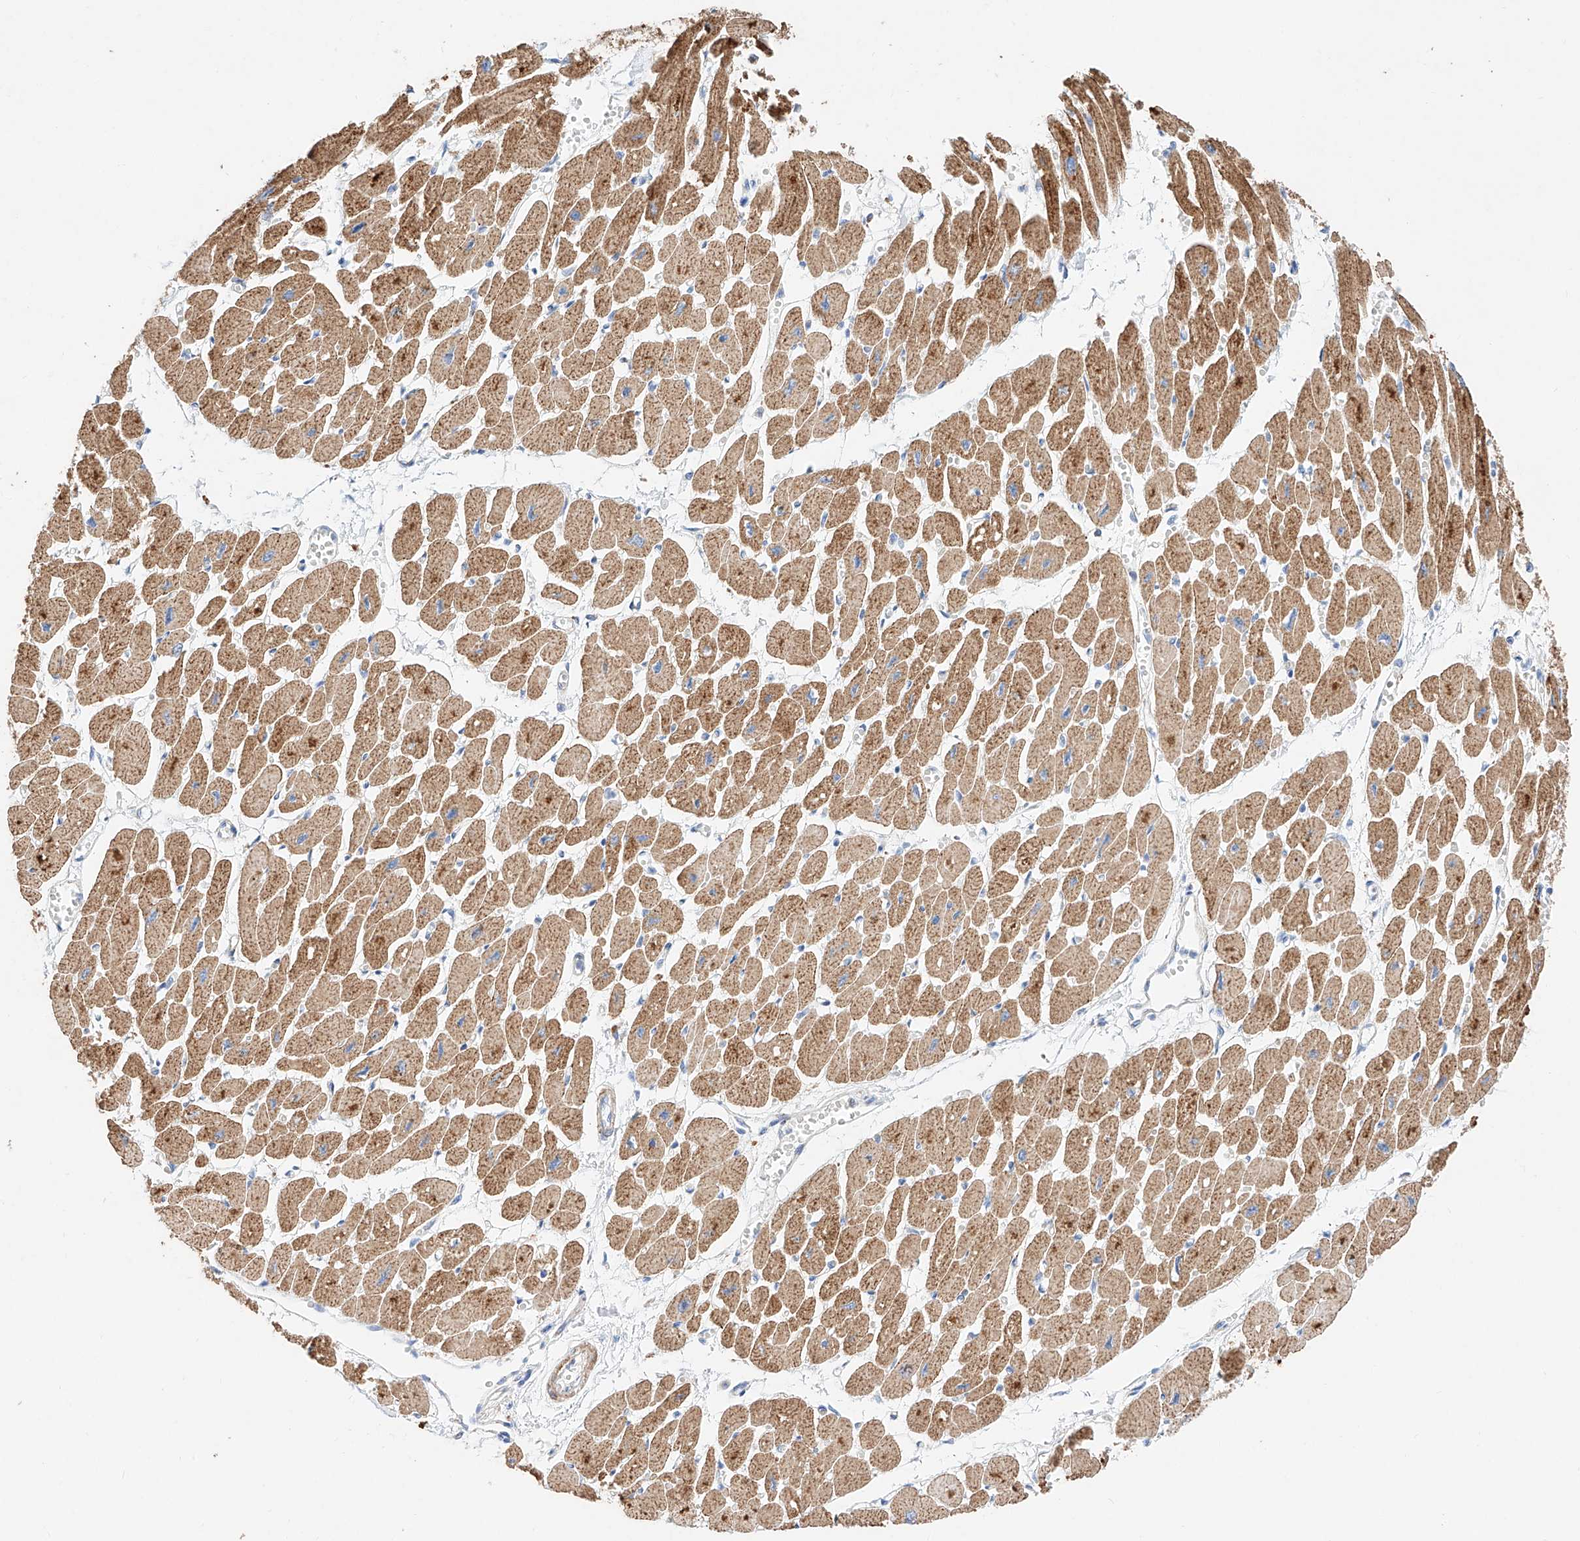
{"staining": {"intensity": "moderate", "quantity": ">75%", "location": "cytoplasmic/membranous"}, "tissue": "heart muscle", "cell_type": "Cardiomyocytes", "image_type": "normal", "snomed": [{"axis": "morphology", "description": "Normal tissue, NOS"}, {"axis": "topography", "description": "Heart"}], "caption": "Immunohistochemistry photomicrograph of normal human heart muscle stained for a protein (brown), which shows medium levels of moderate cytoplasmic/membranous positivity in approximately >75% of cardiomyocytes.", "gene": "C6orf62", "patient": {"sex": "female", "age": 54}}